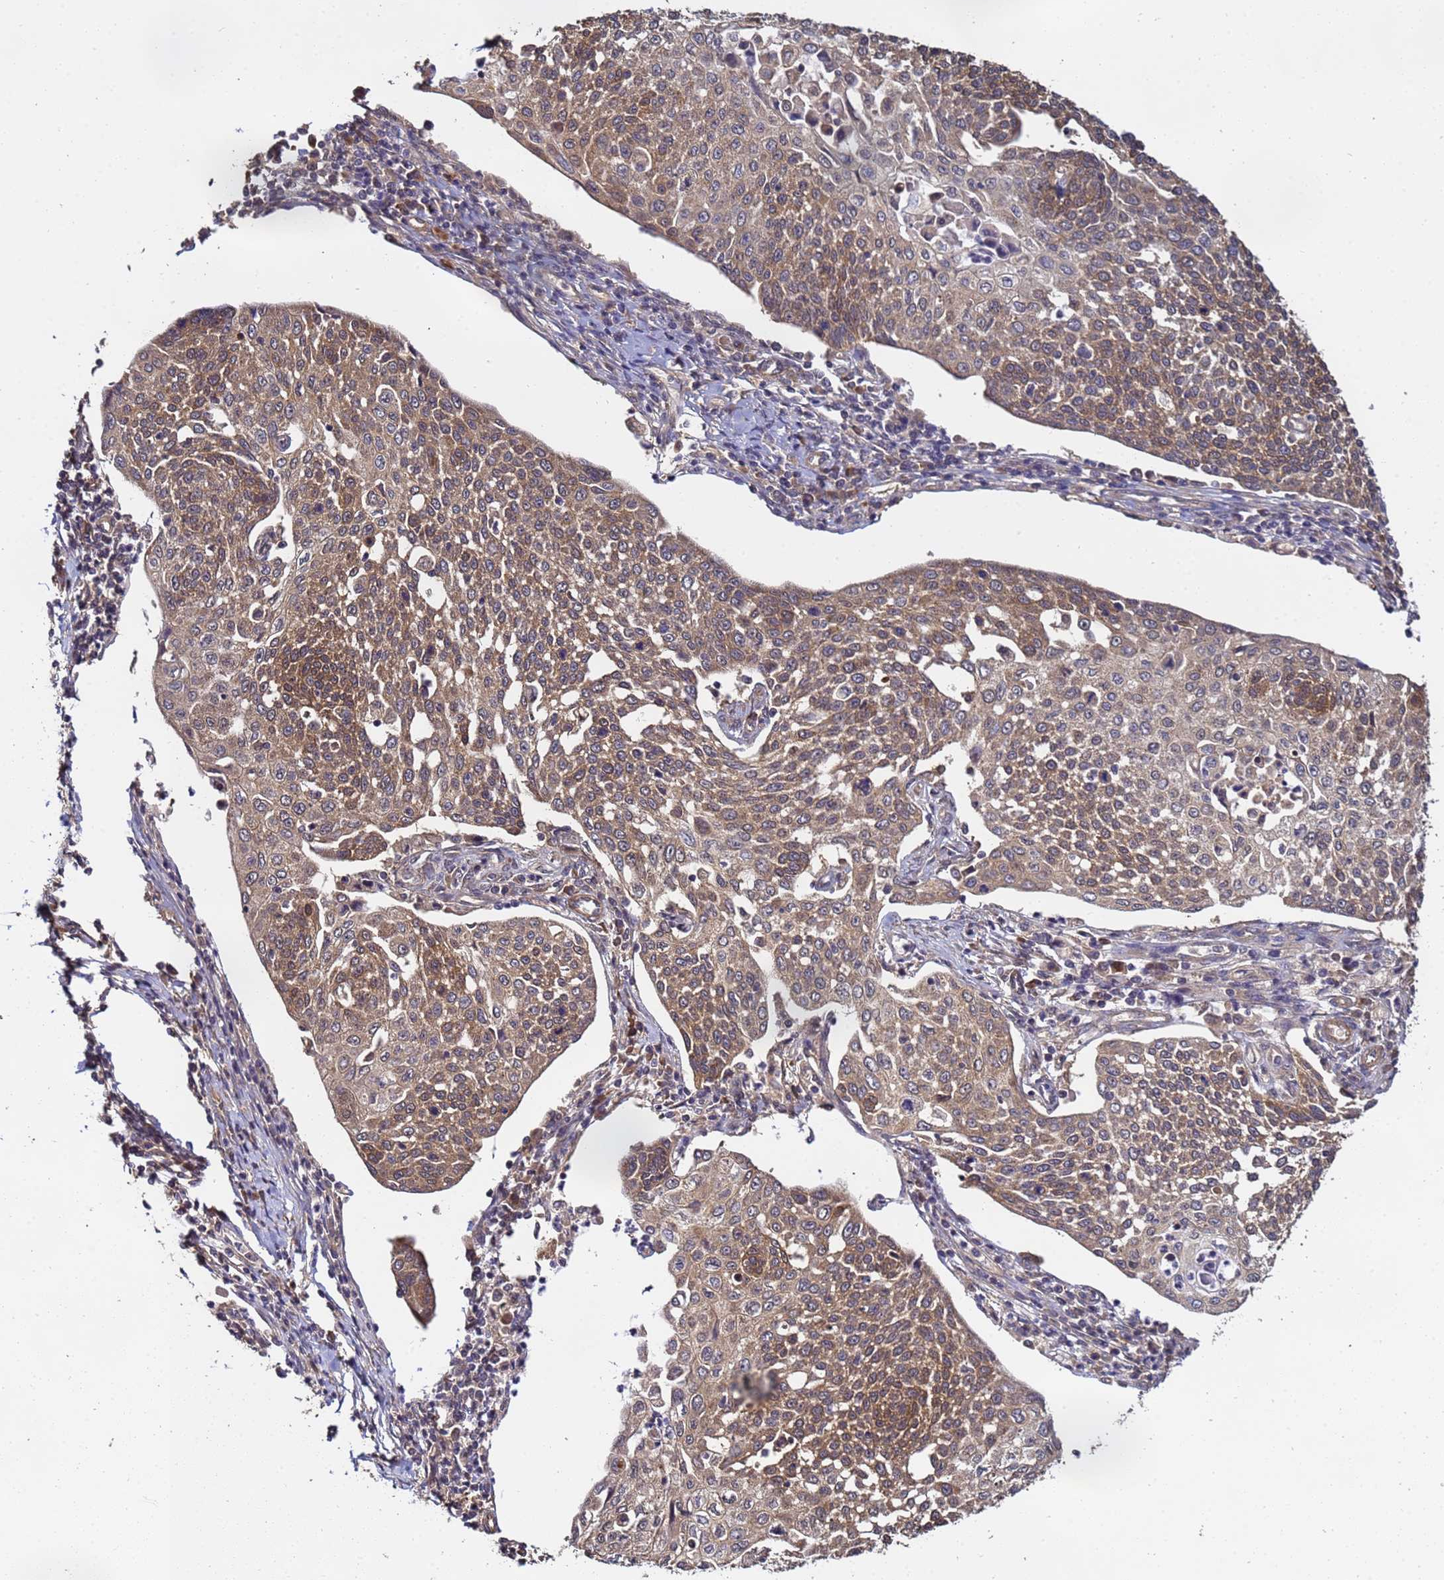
{"staining": {"intensity": "moderate", "quantity": ">75%", "location": "cytoplasmic/membranous"}, "tissue": "cervical cancer", "cell_type": "Tumor cells", "image_type": "cancer", "snomed": [{"axis": "morphology", "description": "Squamous cell carcinoma, NOS"}, {"axis": "topography", "description": "Cervix"}], "caption": "This micrograph reveals immunohistochemistry (IHC) staining of human cervical squamous cell carcinoma, with medium moderate cytoplasmic/membranous expression in approximately >75% of tumor cells.", "gene": "NAXE", "patient": {"sex": "female", "age": 34}}